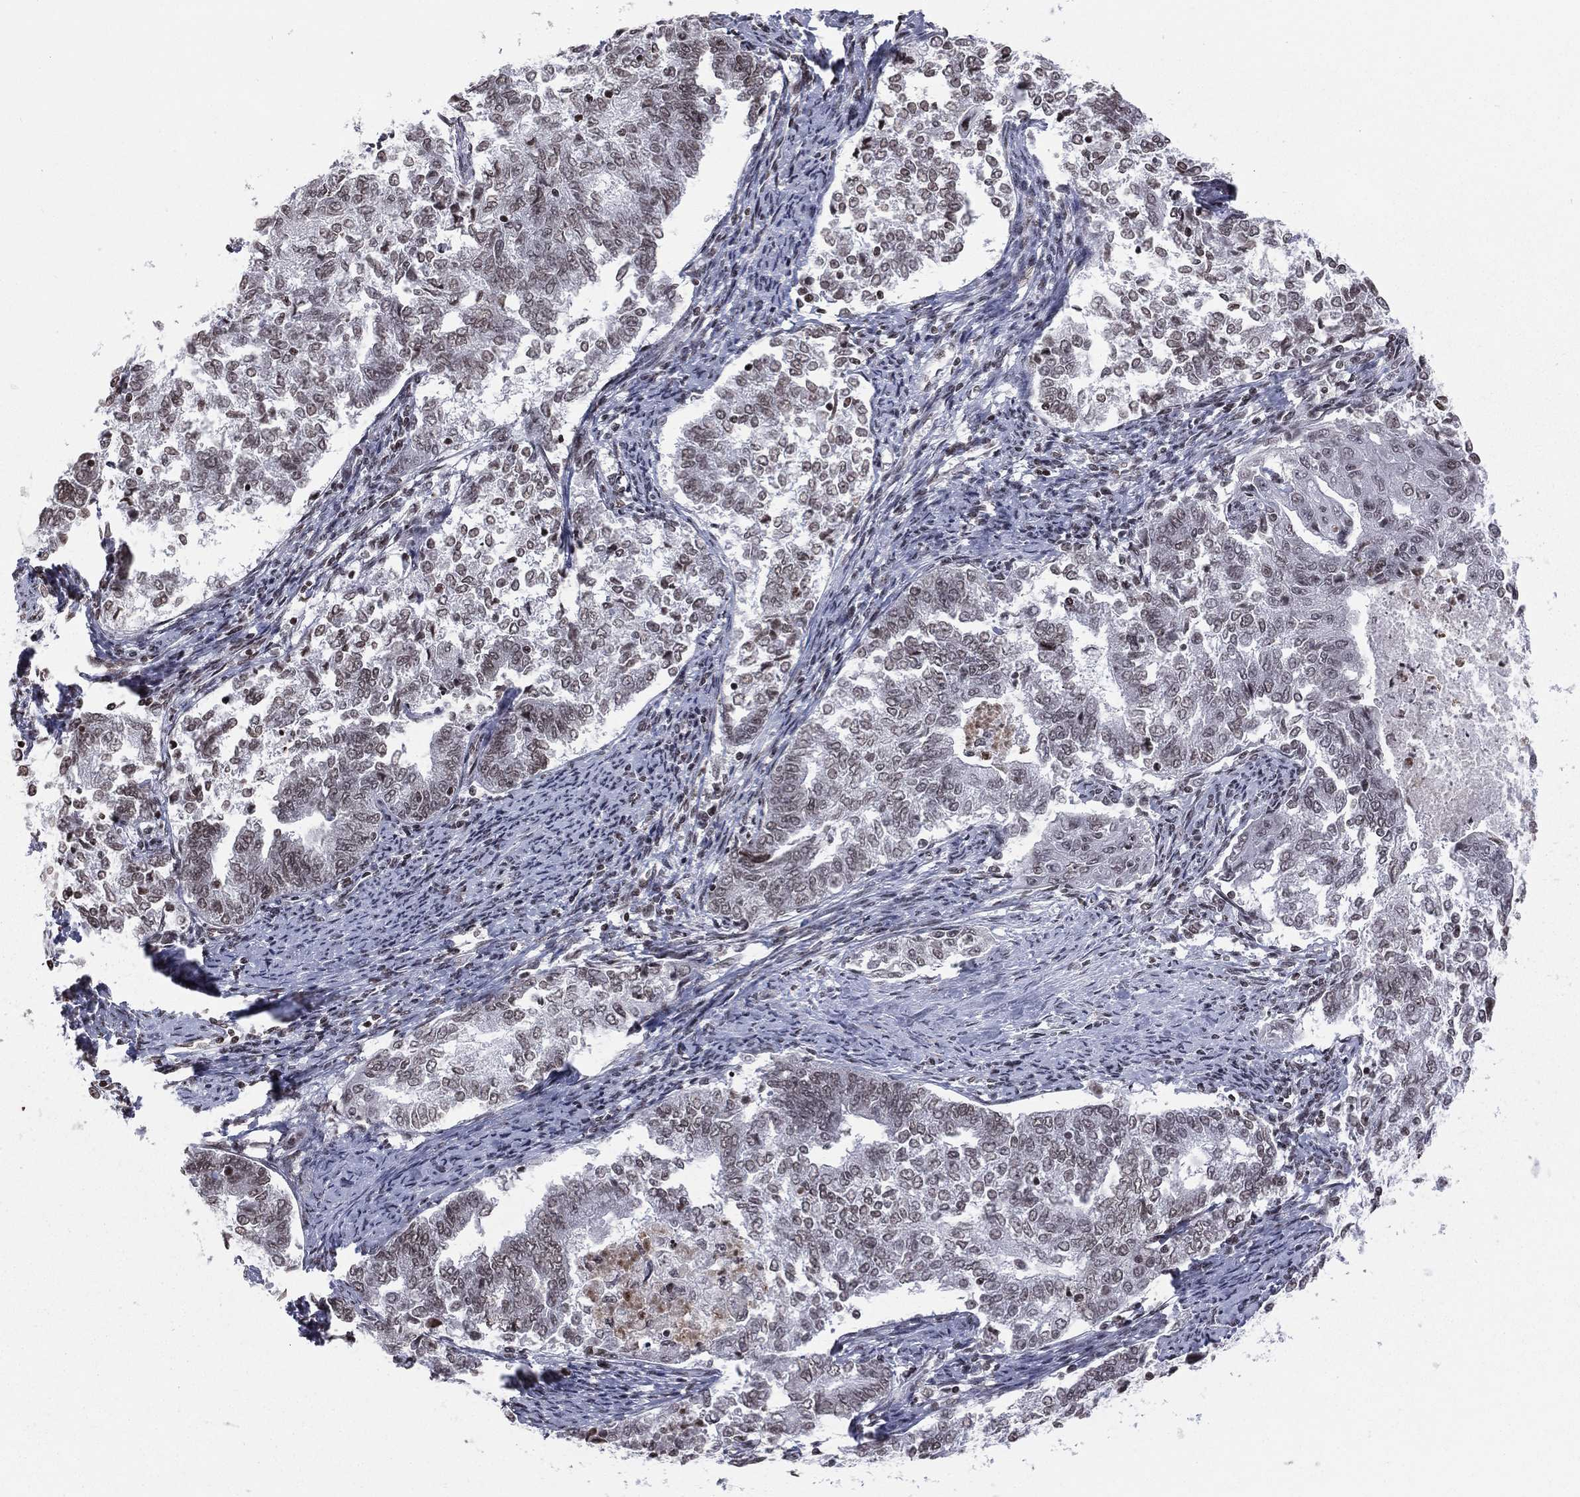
{"staining": {"intensity": "weak", "quantity": "<25%", "location": "nuclear"}, "tissue": "endometrial cancer", "cell_type": "Tumor cells", "image_type": "cancer", "snomed": [{"axis": "morphology", "description": "Adenocarcinoma, NOS"}, {"axis": "topography", "description": "Endometrium"}], "caption": "High power microscopy histopathology image of an immunohistochemistry (IHC) histopathology image of endometrial cancer, revealing no significant staining in tumor cells.", "gene": "RFX7", "patient": {"sex": "female", "age": 65}}